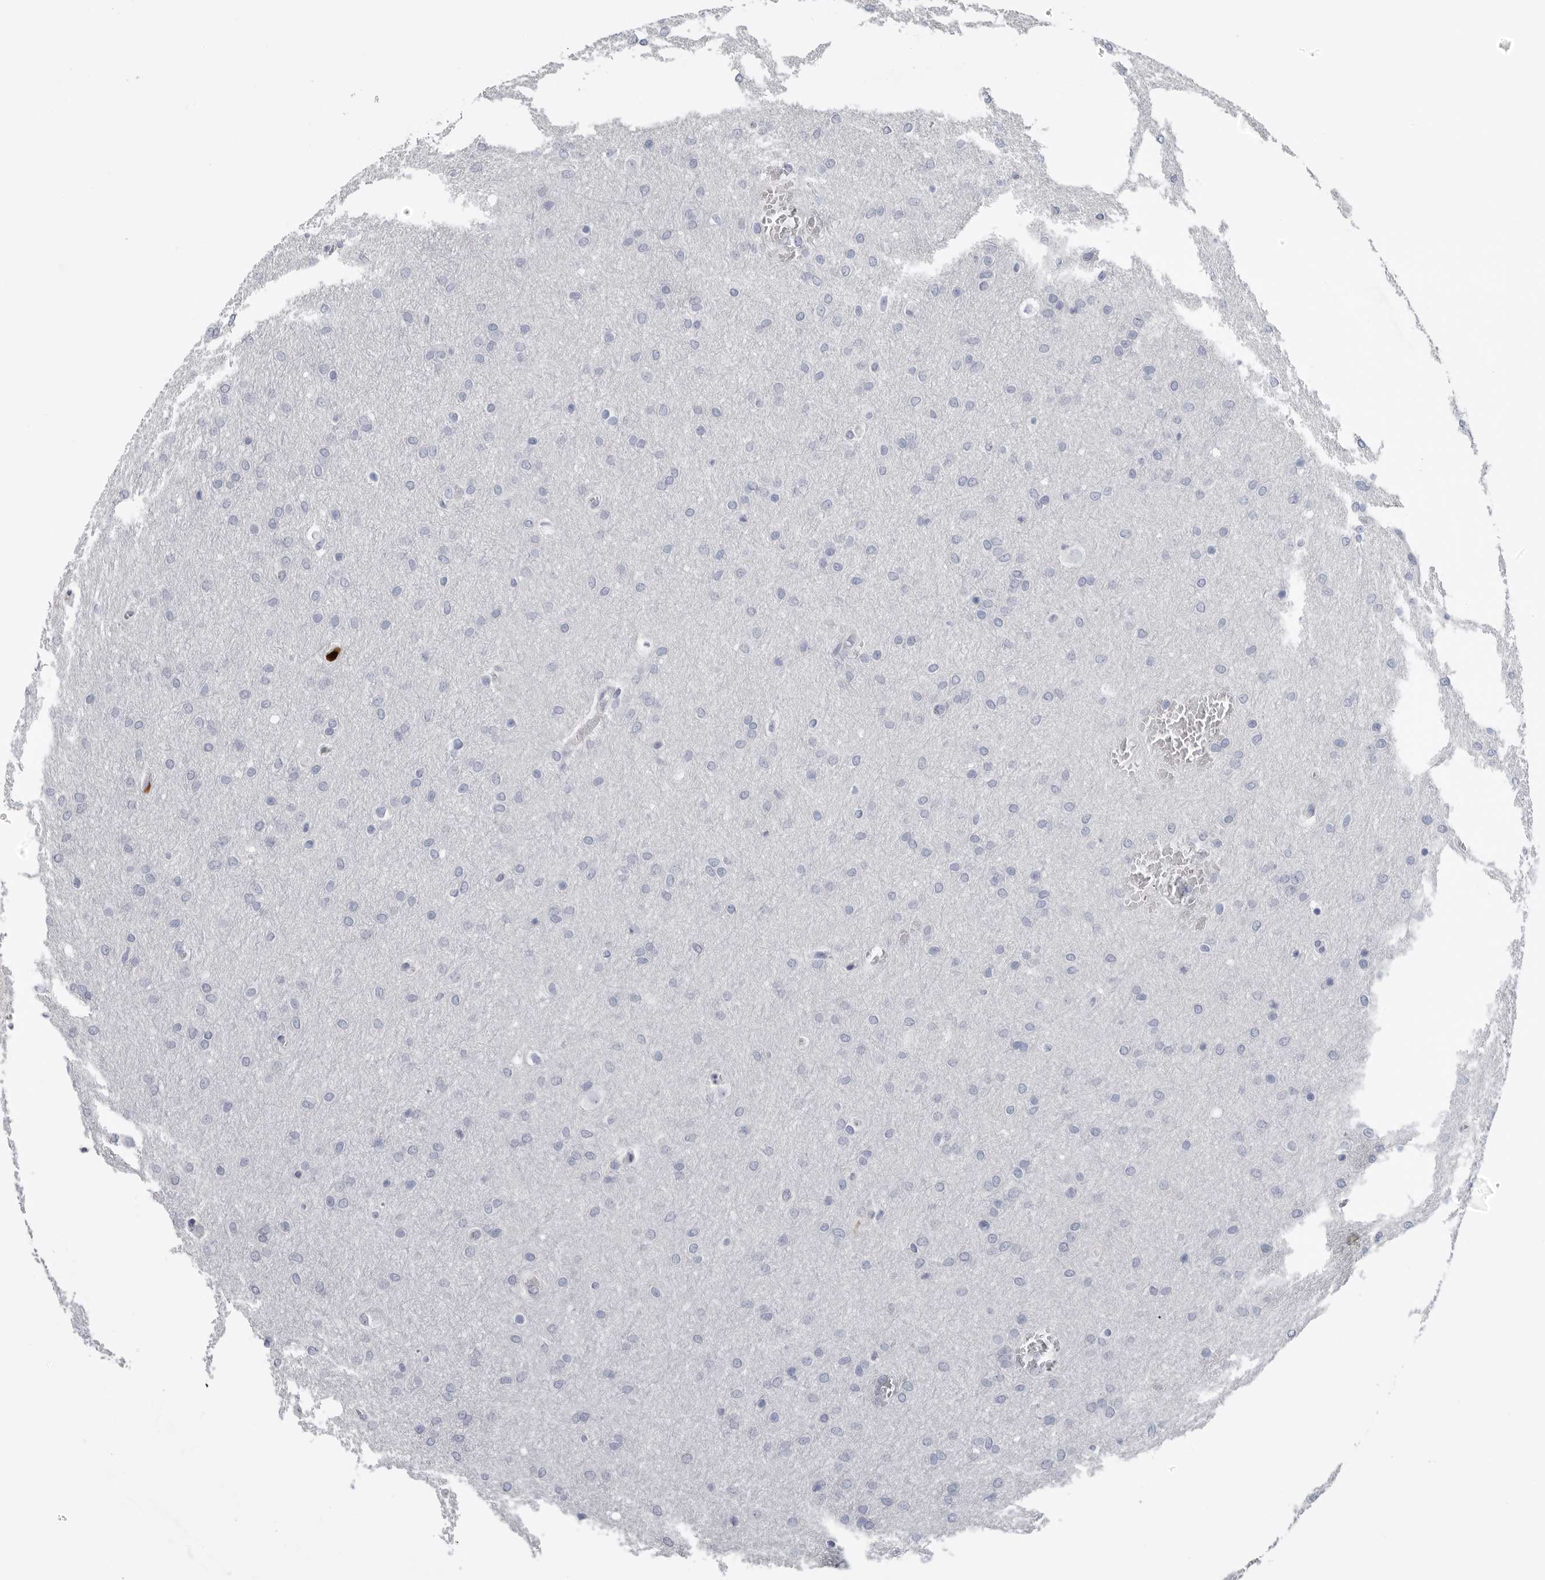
{"staining": {"intensity": "negative", "quantity": "none", "location": "none"}, "tissue": "glioma", "cell_type": "Tumor cells", "image_type": "cancer", "snomed": [{"axis": "morphology", "description": "Glioma, malignant, Low grade"}, {"axis": "topography", "description": "Brain"}], "caption": "IHC of glioma demonstrates no expression in tumor cells. (Brightfield microscopy of DAB immunohistochemistry at high magnification).", "gene": "CYB561D1", "patient": {"sex": "female", "age": 37}}